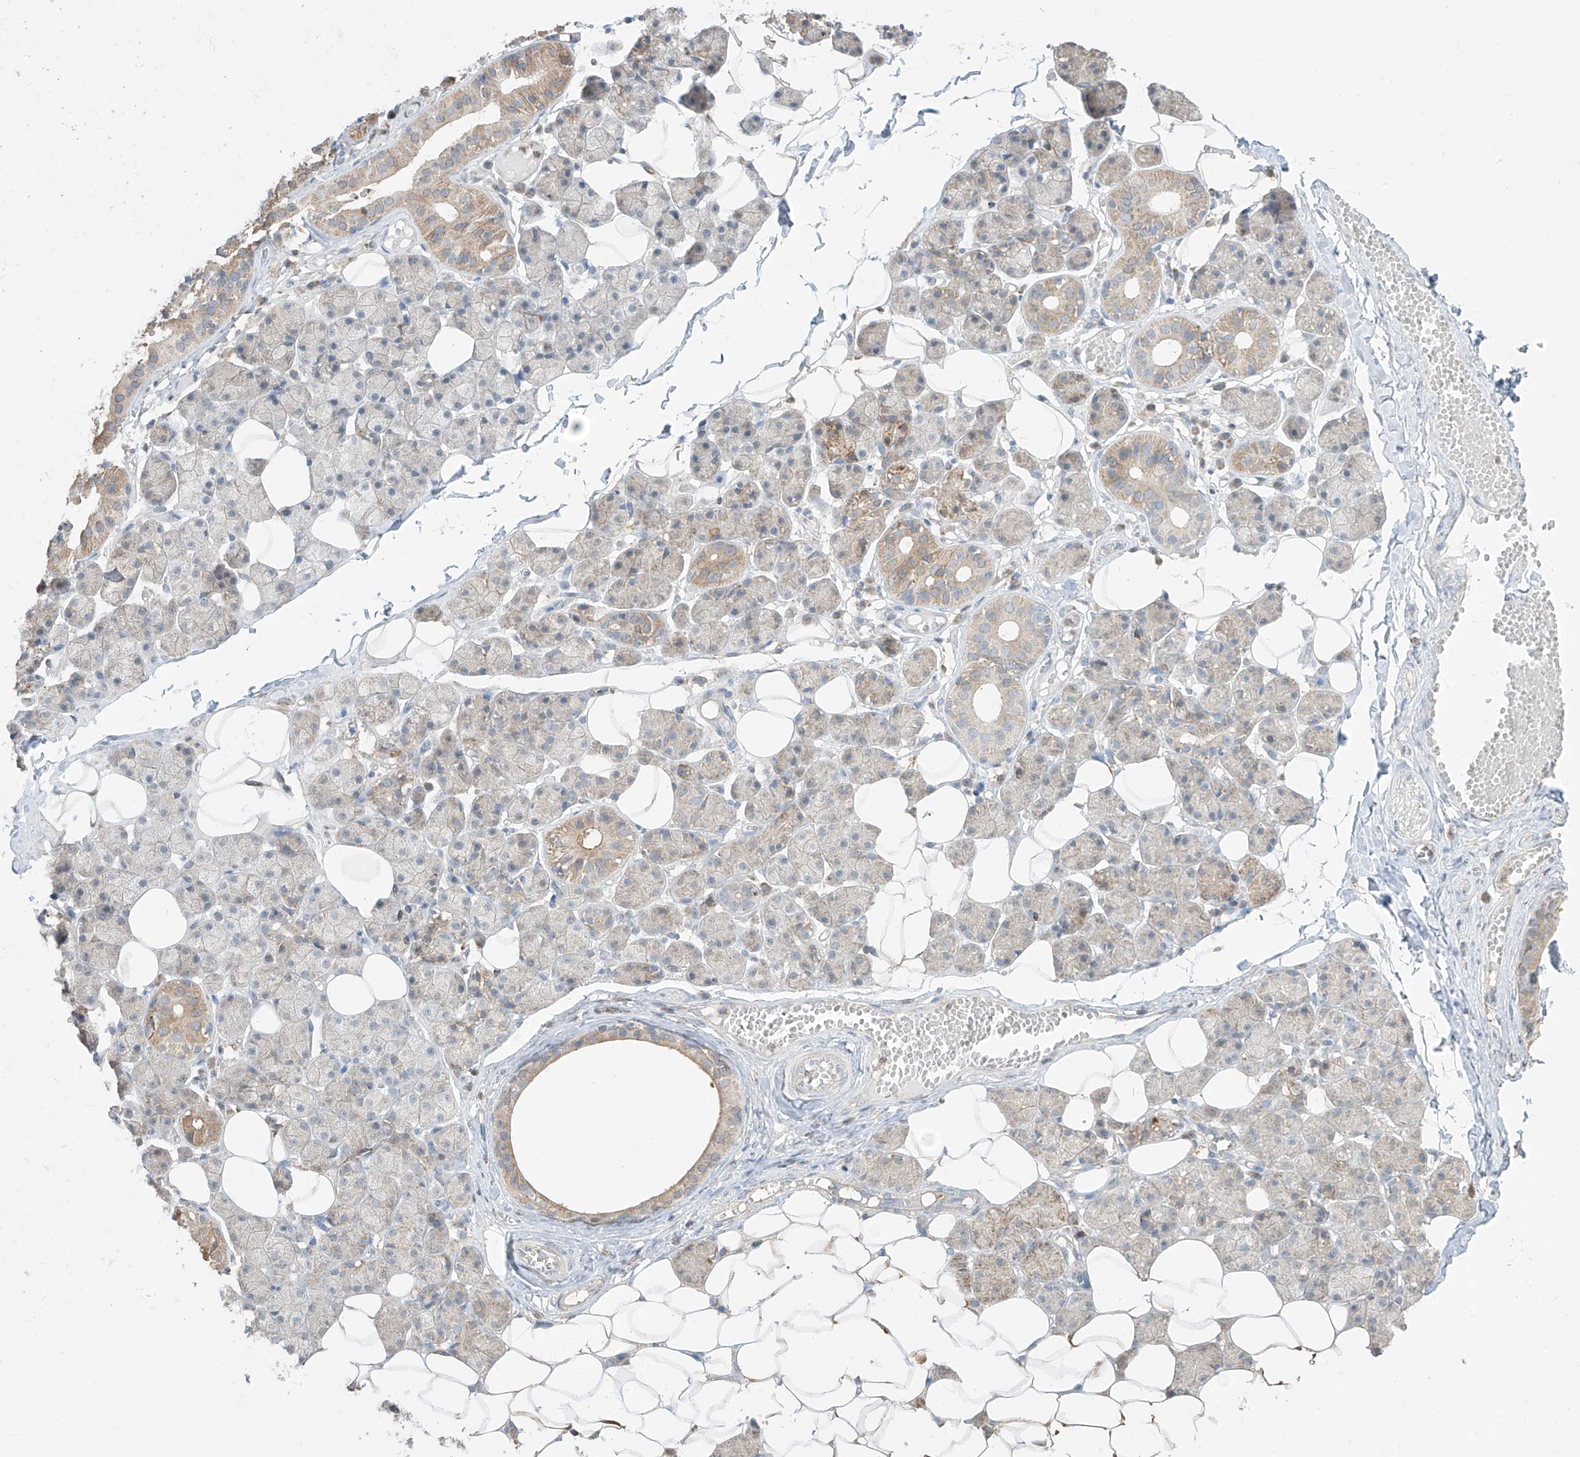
{"staining": {"intensity": "moderate", "quantity": "<25%", "location": "cytoplasmic/membranous"}, "tissue": "salivary gland", "cell_type": "Glandular cells", "image_type": "normal", "snomed": [{"axis": "morphology", "description": "Normal tissue, NOS"}, {"axis": "topography", "description": "Salivary gland"}], "caption": "Immunohistochemistry of benign human salivary gland demonstrates low levels of moderate cytoplasmic/membranous staining in about <25% of glandular cells.", "gene": "ETHE1", "patient": {"sex": "female", "age": 33}}